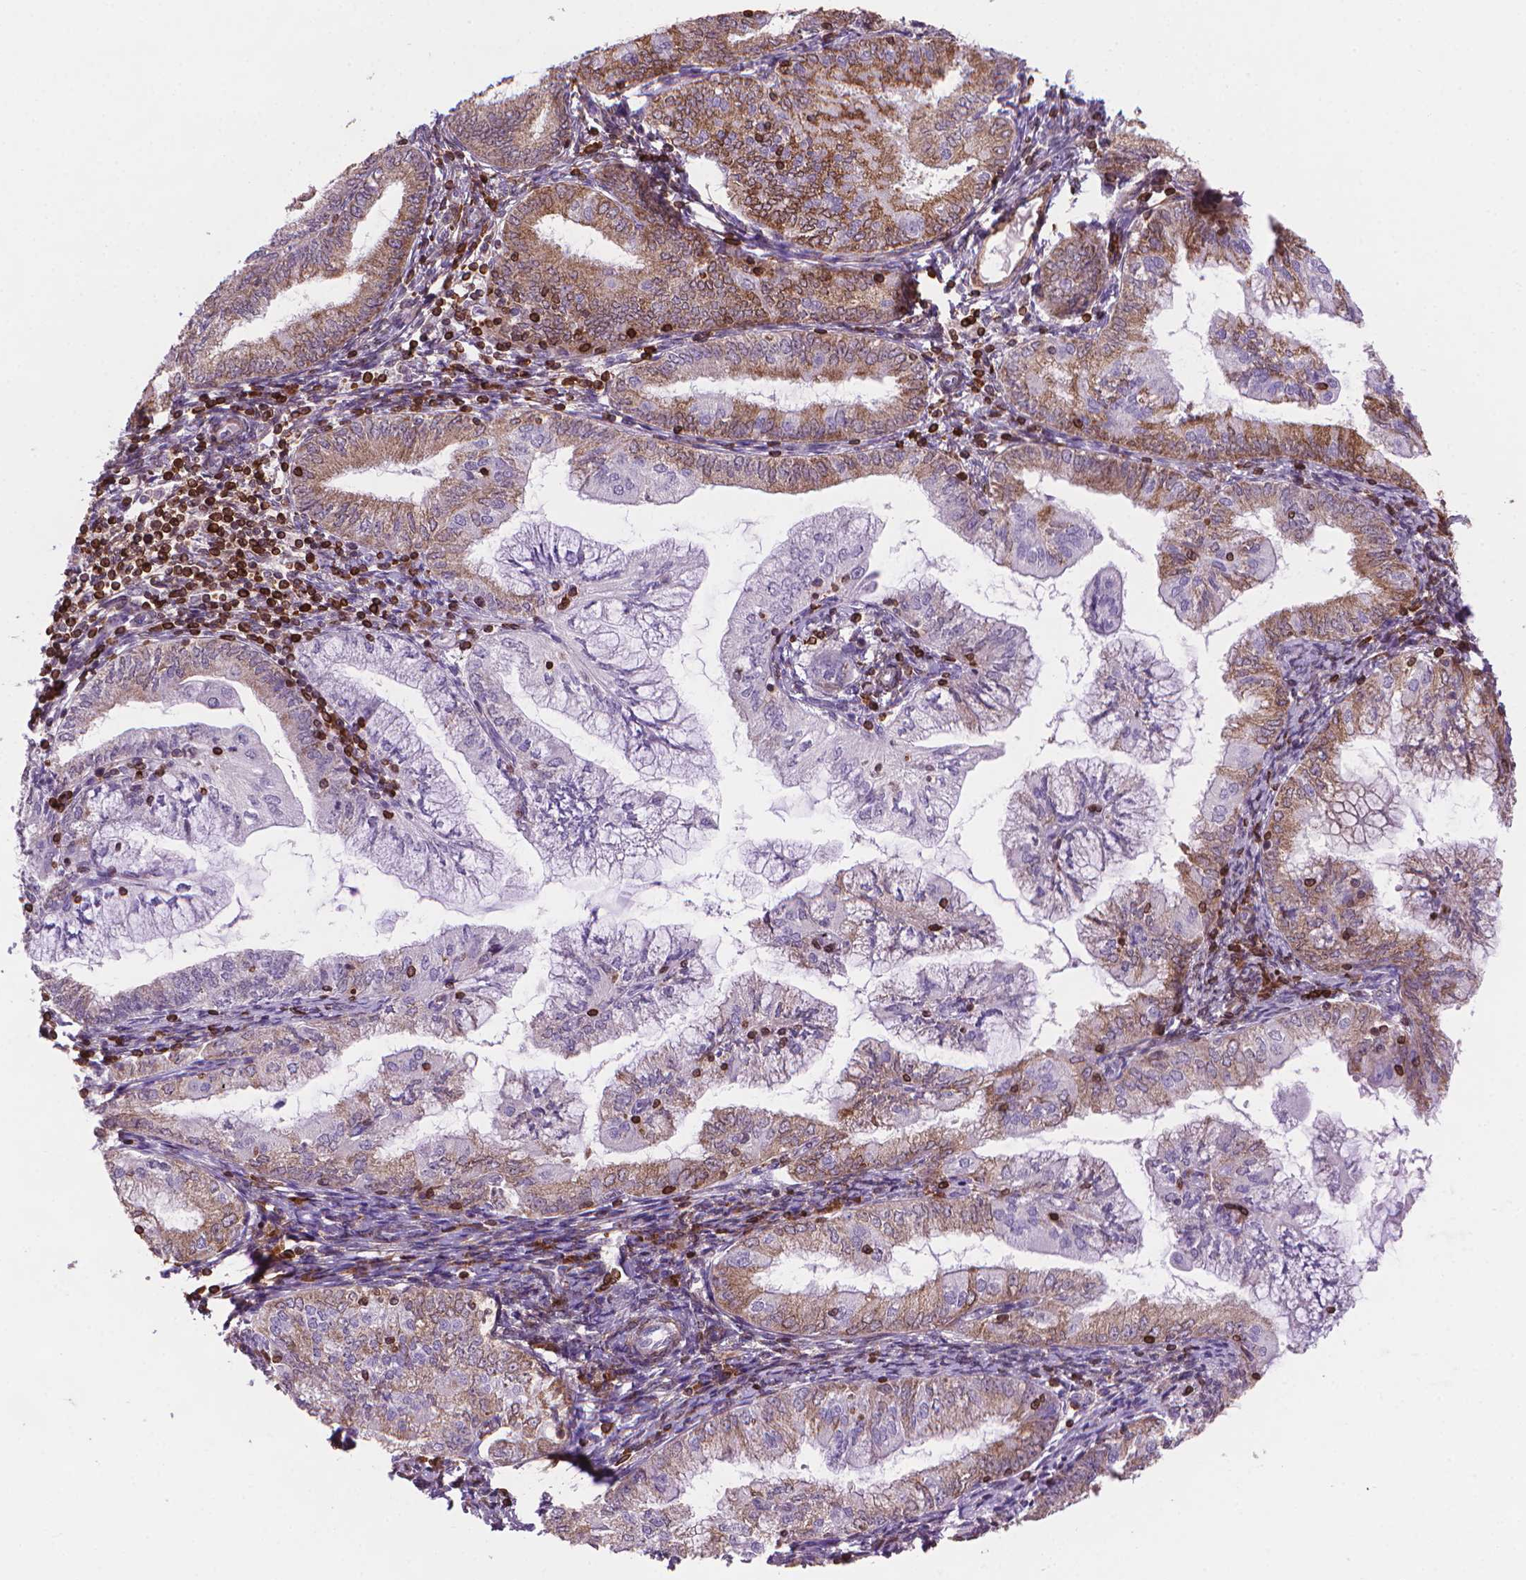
{"staining": {"intensity": "moderate", "quantity": "25%-75%", "location": "cytoplasmic/membranous"}, "tissue": "endometrial cancer", "cell_type": "Tumor cells", "image_type": "cancer", "snomed": [{"axis": "morphology", "description": "Adenocarcinoma, NOS"}, {"axis": "topography", "description": "Endometrium"}], "caption": "A medium amount of moderate cytoplasmic/membranous positivity is identified in about 25%-75% of tumor cells in endometrial cancer (adenocarcinoma) tissue.", "gene": "BCL2", "patient": {"sex": "female", "age": 55}}